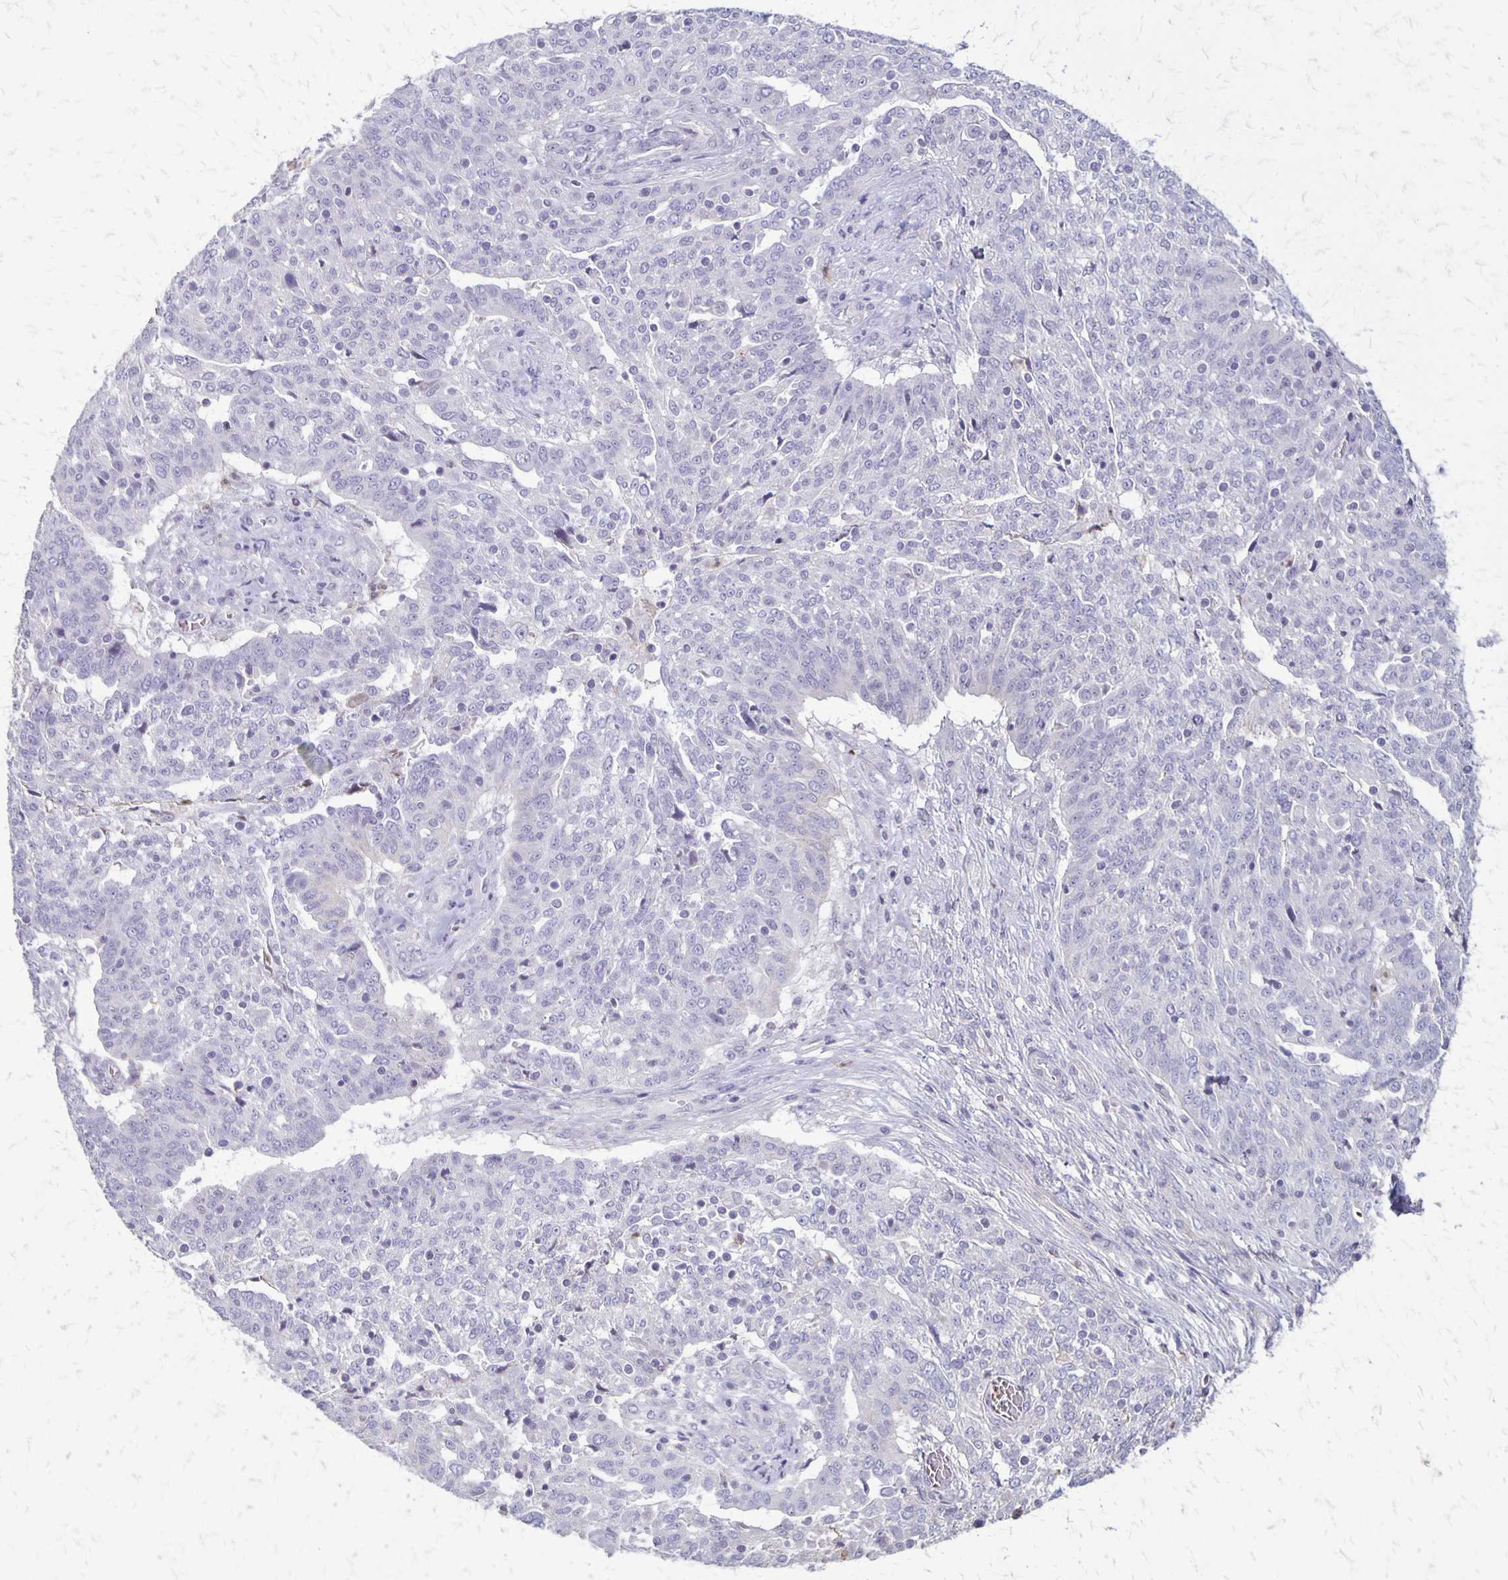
{"staining": {"intensity": "negative", "quantity": "none", "location": "none"}, "tissue": "ovarian cancer", "cell_type": "Tumor cells", "image_type": "cancer", "snomed": [{"axis": "morphology", "description": "Cystadenocarcinoma, serous, NOS"}, {"axis": "topography", "description": "Ovary"}], "caption": "Immunohistochemistry image of neoplastic tissue: human serous cystadenocarcinoma (ovarian) stained with DAB (3,3'-diaminobenzidine) reveals no significant protein staining in tumor cells. (Stains: DAB immunohistochemistry (IHC) with hematoxylin counter stain, Microscopy: brightfield microscopy at high magnification).", "gene": "SEPTIN5", "patient": {"sex": "female", "age": 67}}